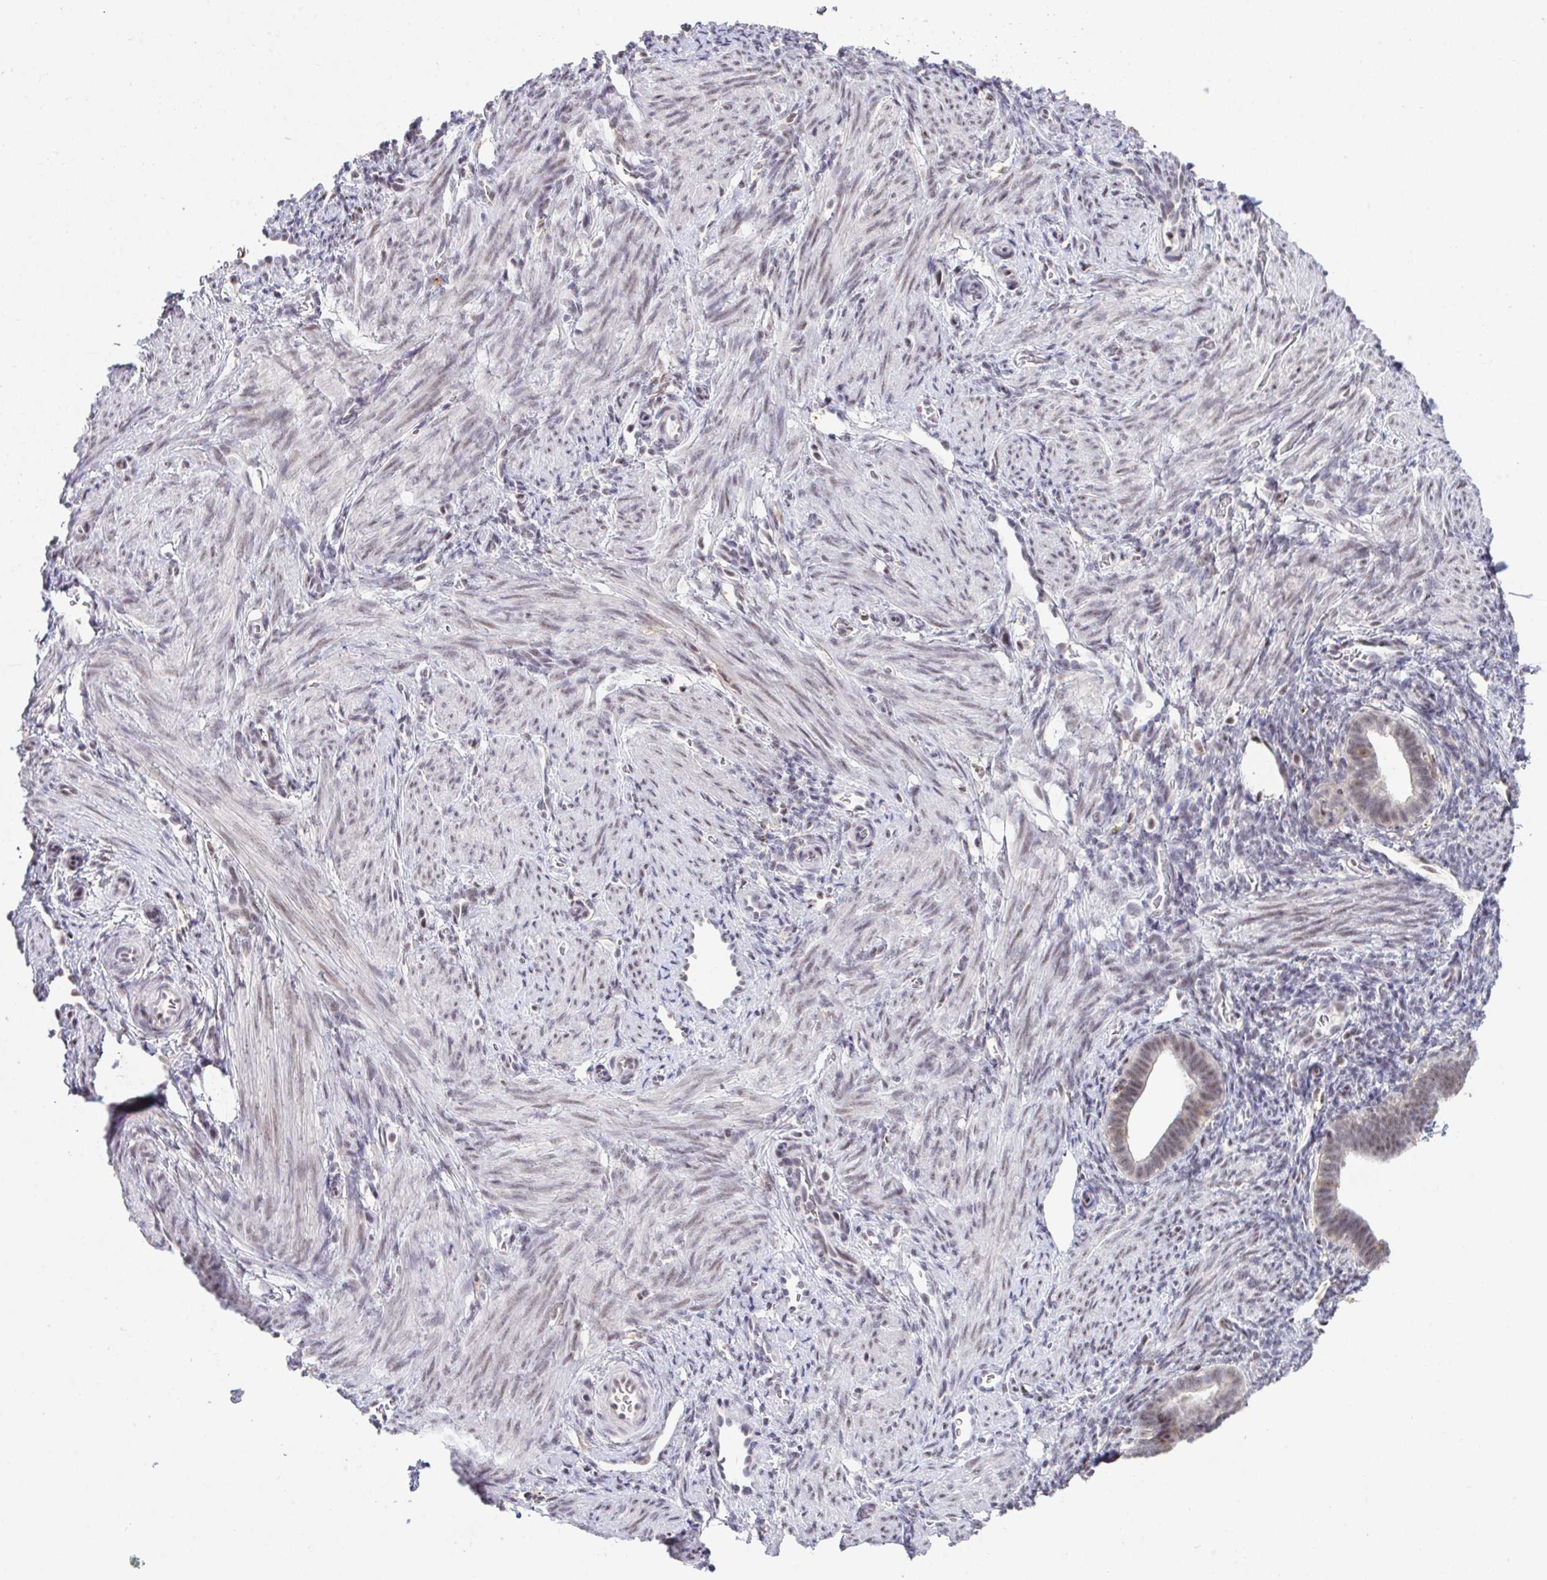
{"staining": {"intensity": "weak", "quantity": "<25%", "location": "nuclear"}, "tissue": "endometrium", "cell_type": "Cells in endometrial stroma", "image_type": "normal", "snomed": [{"axis": "morphology", "description": "Normal tissue, NOS"}, {"axis": "topography", "description": "Endometrium"}], "caption": "High power microscopy histopathology image of an immunohistochemistry (IHC) image of benign endometrium, revealing no significant positivity in cells in endometrial stroma.", "gene": "OR6K3", "patient": {"sex": "female", "age": 34}}